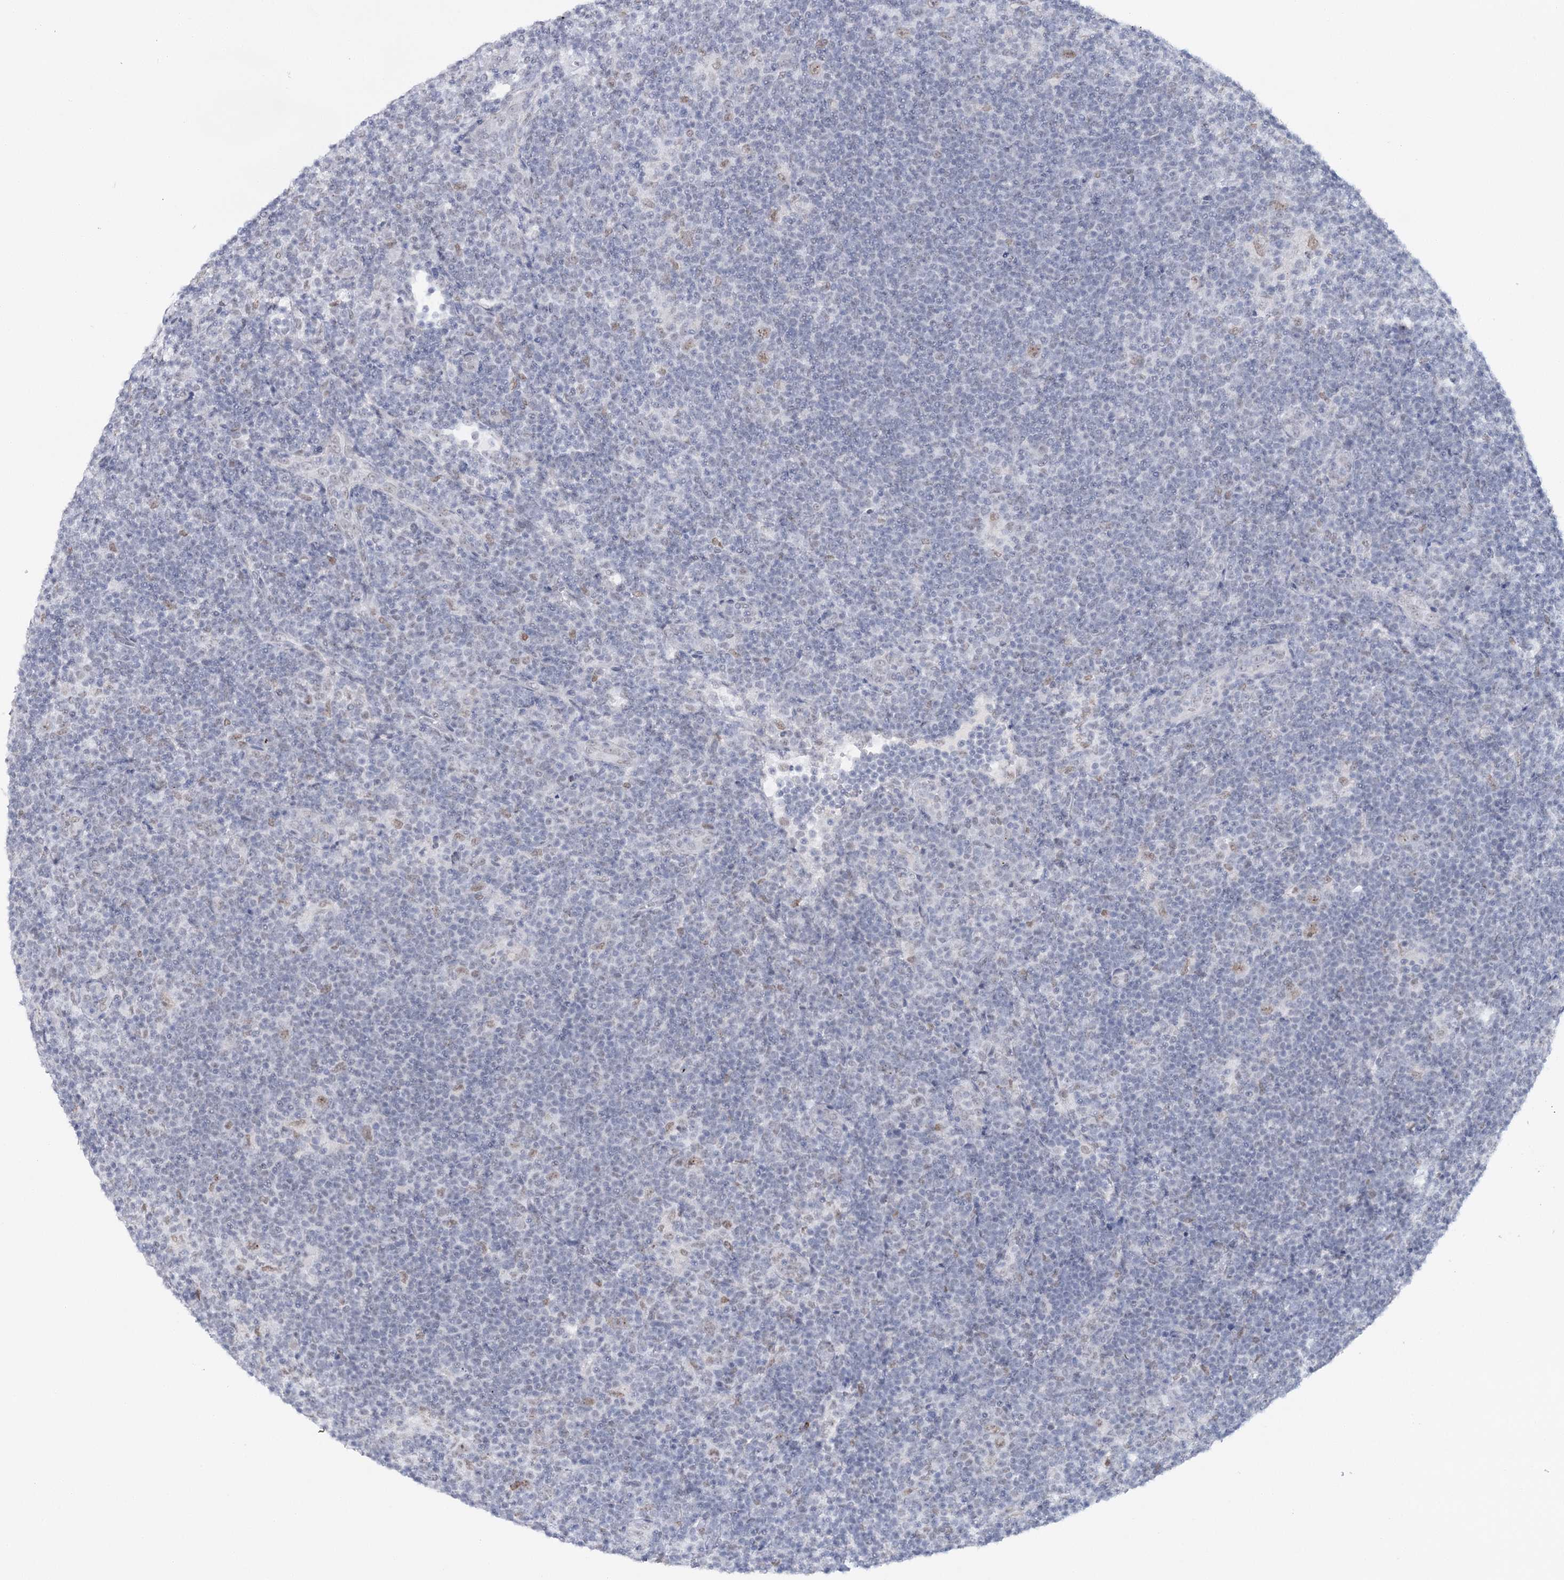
{"staining": {"intensity": "weak", "quantity": ">75%", "location": "nuclear"}, "tissue": "lymphoma", "cell_type": "Tumor cells", "image_type": "cancer", "snomed": [{"axis": "morphology", "description": "Hodgkin's disease, NOS"}, {"axis": "topography", "description": "Lymph node"}], "caption": "Protein staining of lymphoma tissue shows weak nuclear staining in approximately >75% of tumor cells.", "gene": "ZC3H8", "patient": {"sex": "female", "age": 57}}